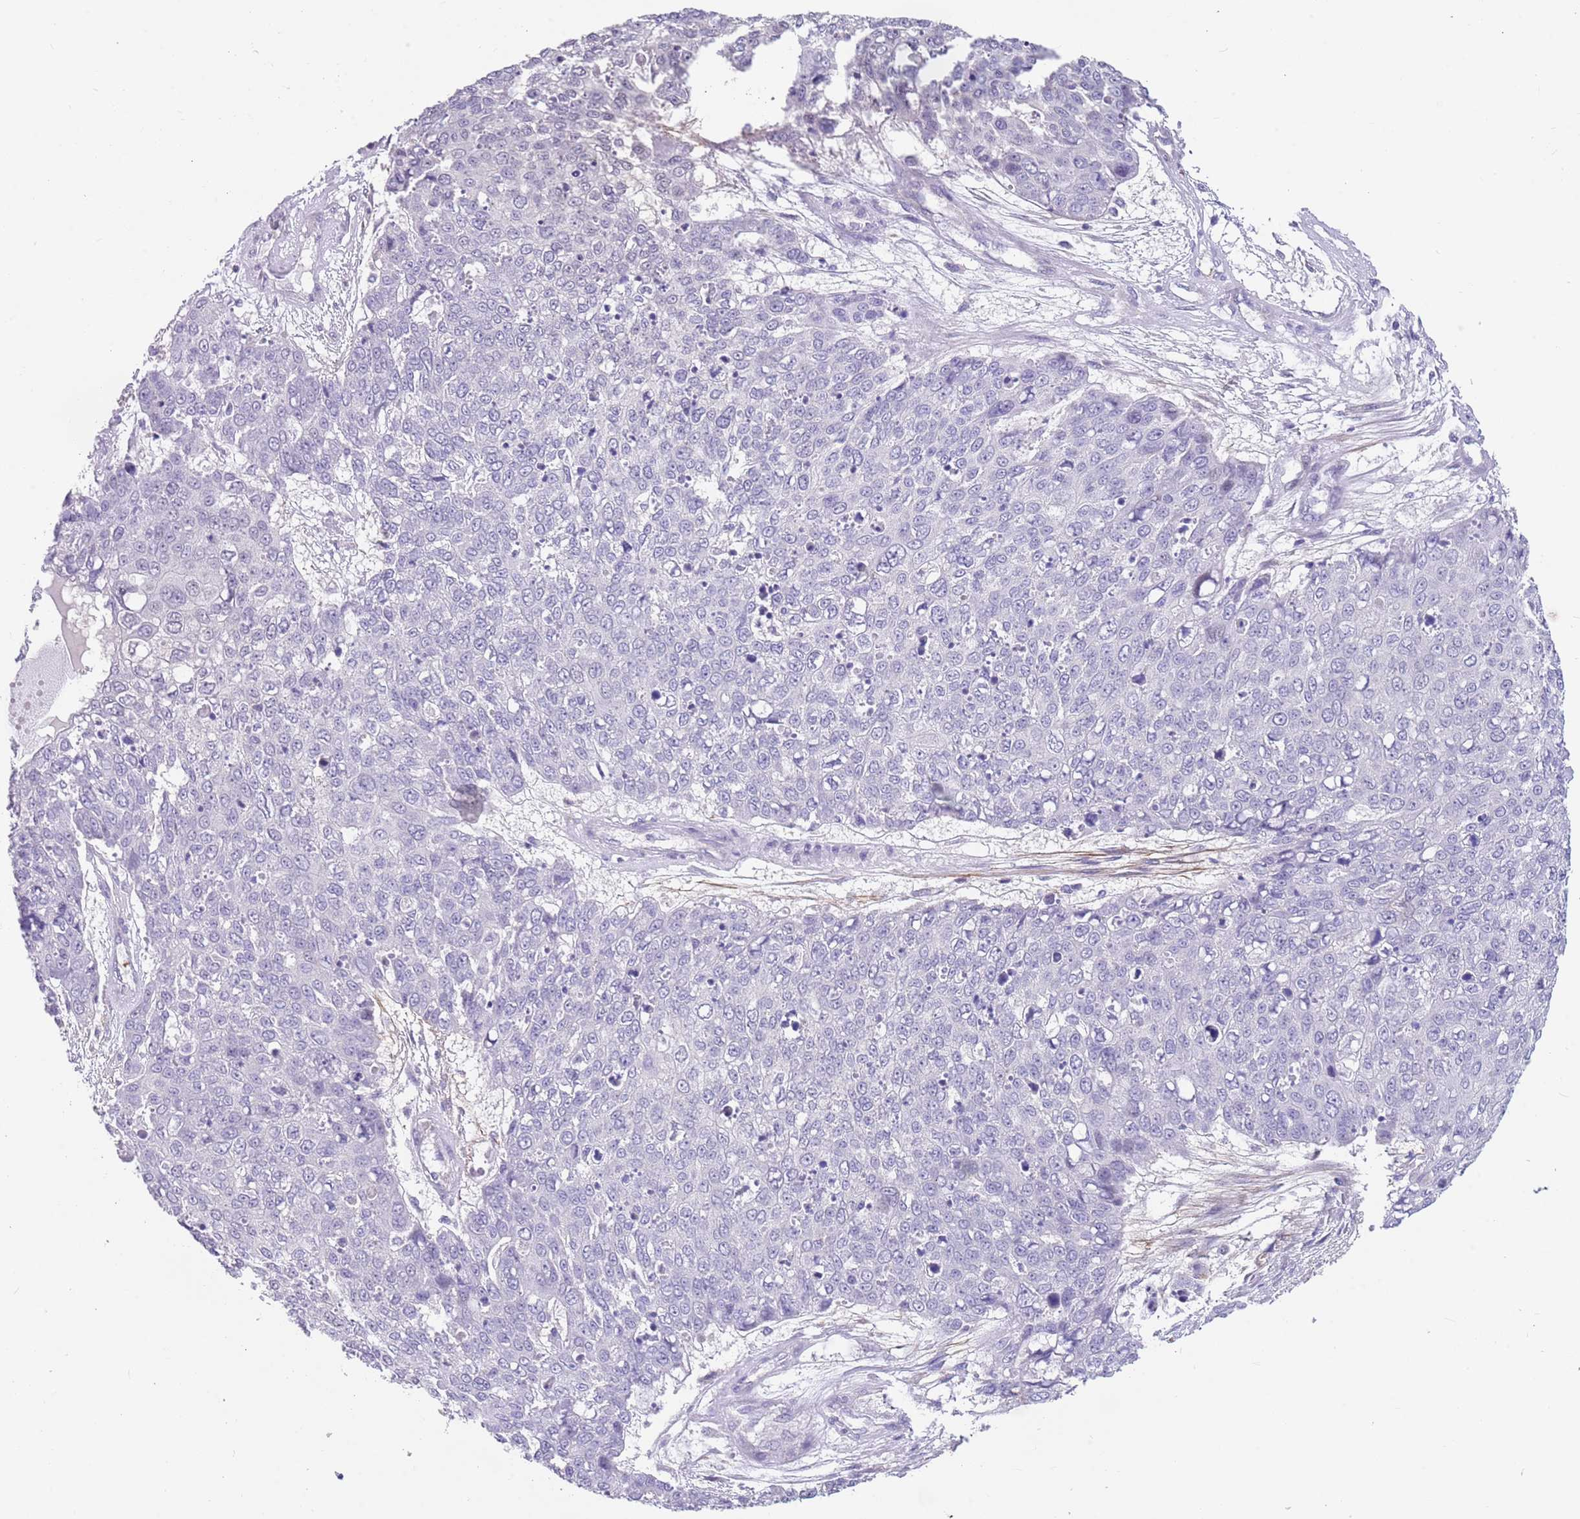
{"staining": {"intensity": "negative", "quantity": "none", "location": "none"}, "tissue": "skin cancer", "cell_type": "Tumor cells", "image_type": "cancer", "snomed": [{"axis": "morphology", "description": "Squamous cell carcinoma, NOS"}, {"axis": "topography", "description": "Skin"}], "caption": "IHC micrograph of human skin squamous cell carcinoma stained for a protein (brown), which demonstrates no positivity in tumor cells.", "gene": "ZNF14", "patient": {"sex": "male", "age": 71}}